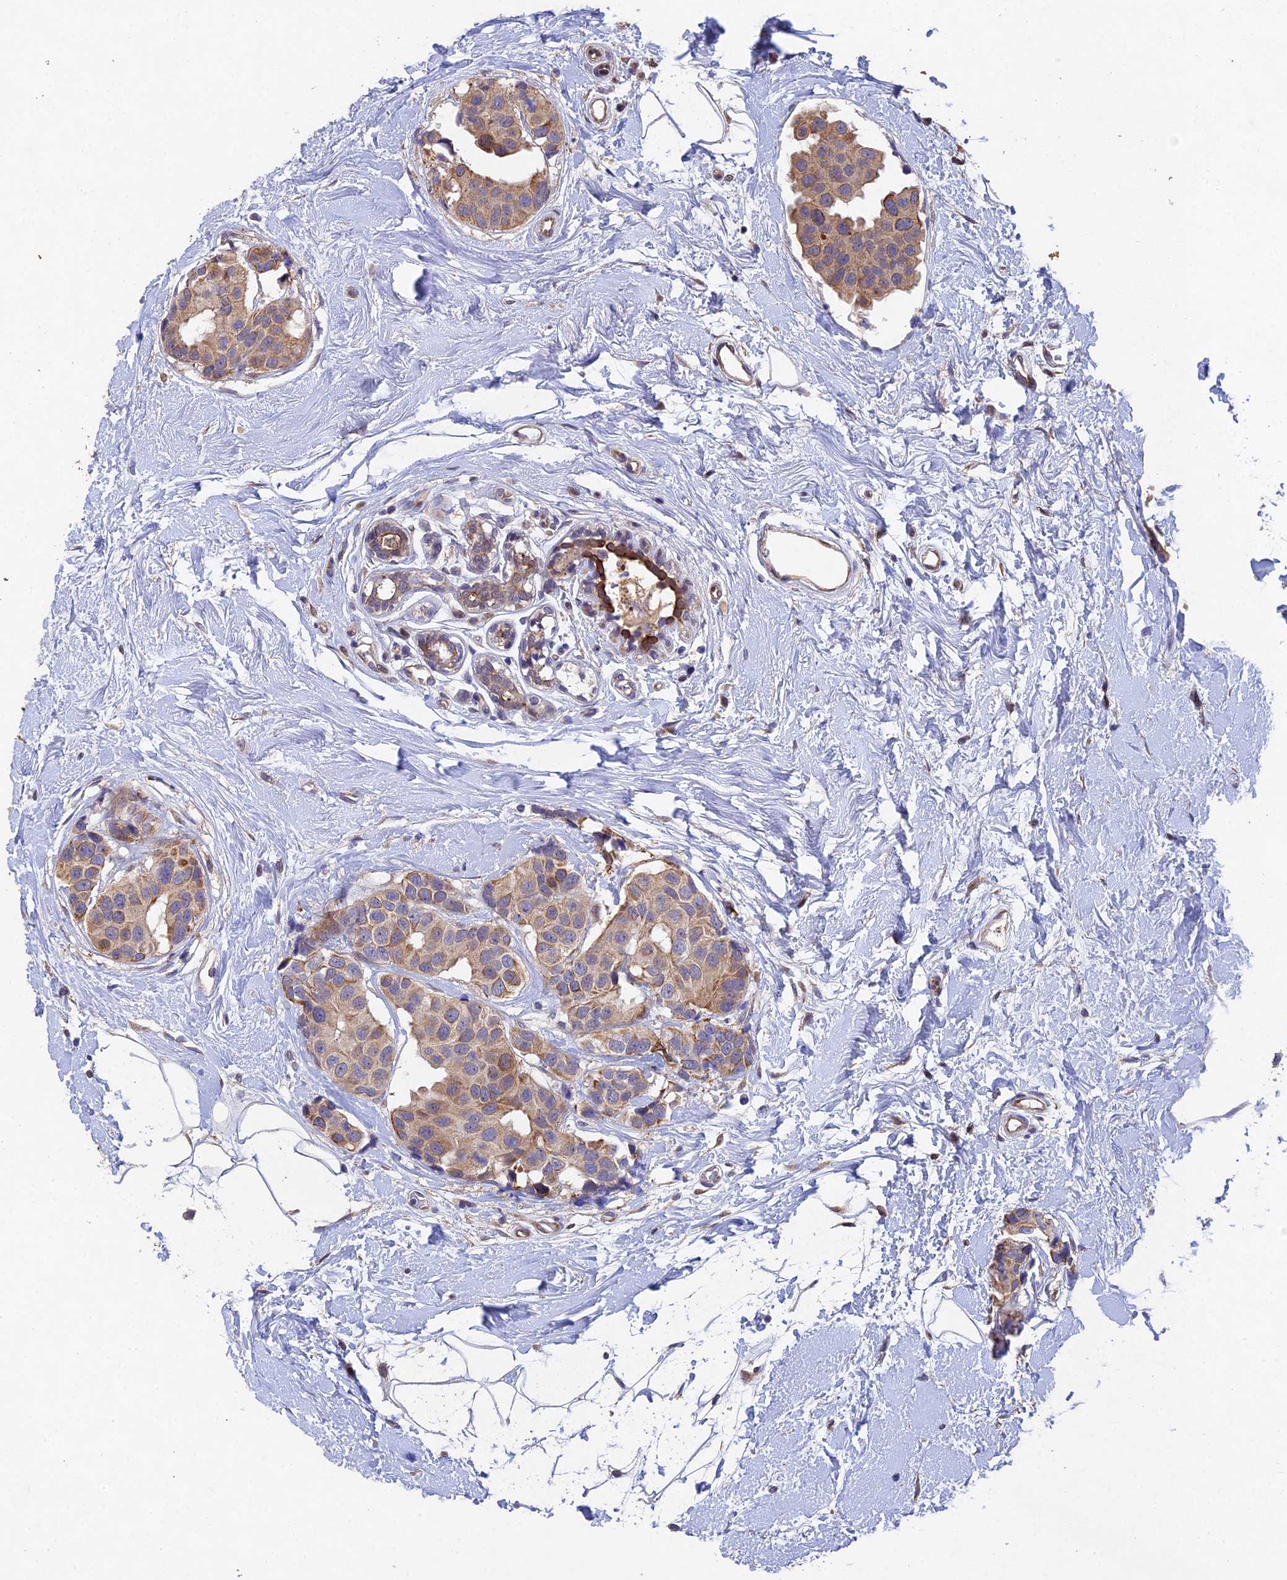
{"staining": {"intensity": "moderate", "quantity": ">75%", "location": "cytoplasmic/membranous"}, "tissue": "breast cancer", "cell_type": "Tumor cells", "image_type": "cancer", "snomed": [{"axis": "morphology", "description": "Normal tissue, NOS"}, {"axis": "morphology", "description": "Duct carcinoma"}, {"axis": "topography", "description": "Breast"}], "caption": "DAB immunohistochemical staining of breast invasive ductal carcinoma displays moderate cytoplasmic/membranous protein positivity in approximately >75% of tumor cells. (DAB IHC with brightfield microscopy, high magnification).", "gene": "NSMCE1", "patient": {"sex": "female", "age": 39}}